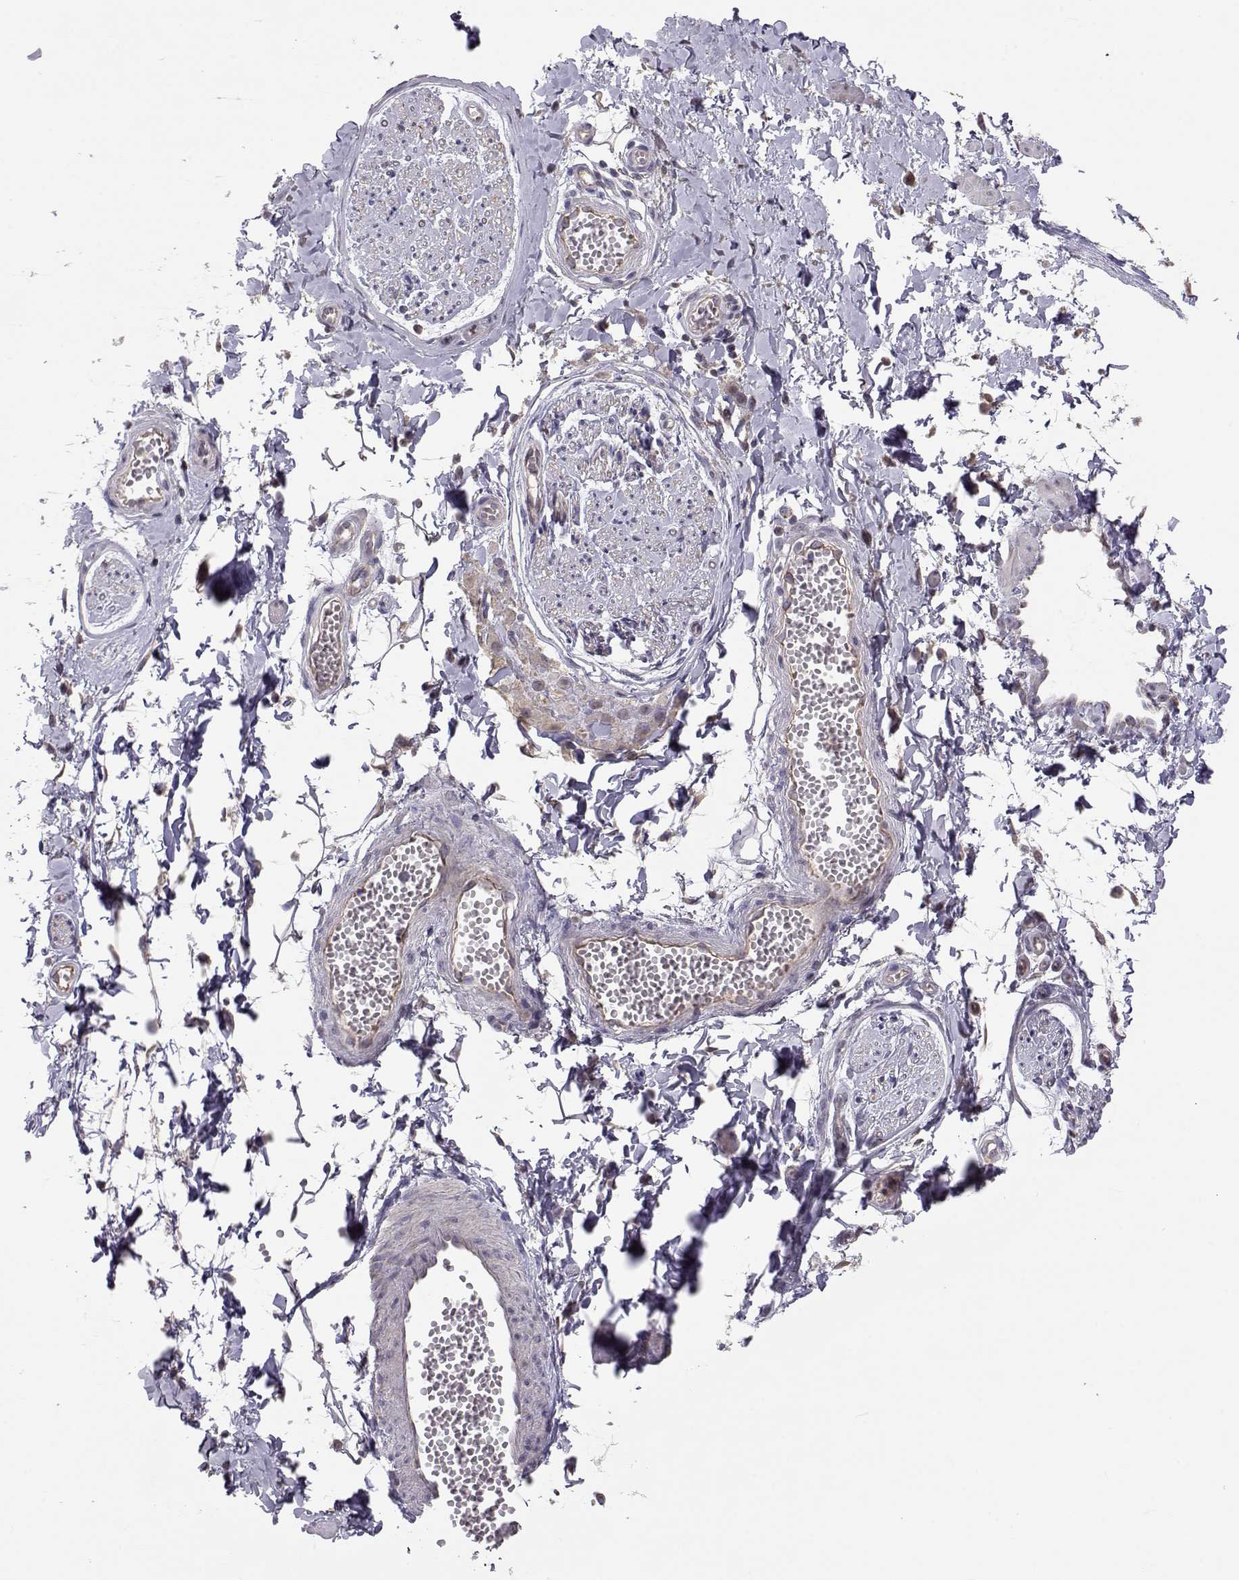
{"staining": {"intensity": "negative", "quantity": "none", "location": "none"}, "tissue": "adipose tissue", "cell_type": "Adipocytes", "image_type": "normal", "snomed": [{"axis": "morphology", "description": "Normal tissue, NOS"}, {"axis": "topography", "description": "Smooth muscle"}, {"axis": "topography", "description": "Peripheral nerve tissue"}], "caption": "Histopathology image shows no protein expression in adipocytes of unremarkable adipose tissue. (DAB immunohistochemistry (IHC) with hematoxylin counter stain).", "gene": "NCAM2", "patient": {"sex": "male", "age": 22}}